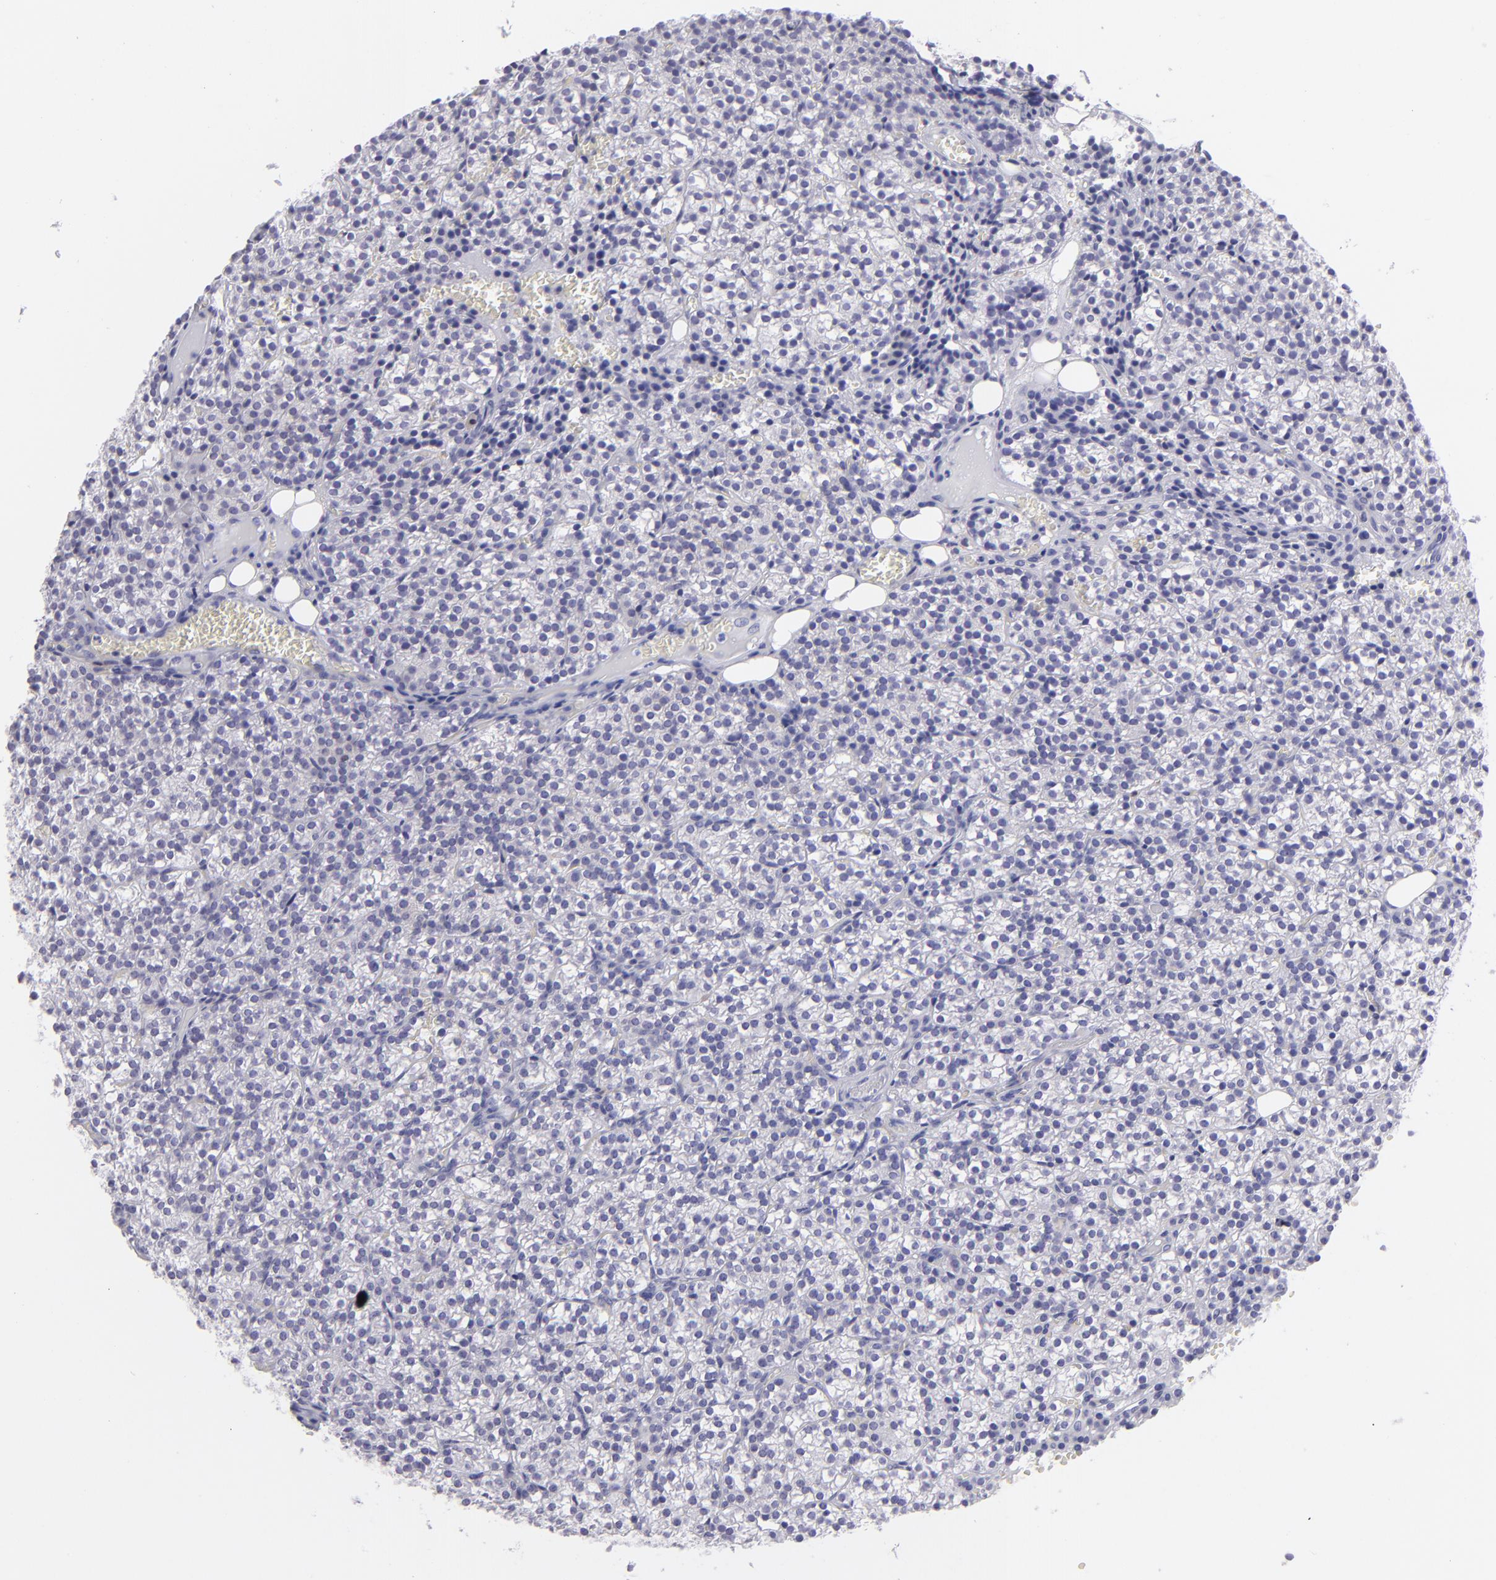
{"staining": {"intensity": "negative", "quantity": "none", "location": "none"}, "tissue": "parathyroid gland", "cell_type": "Glandular cells", "image_type": "normal", "snomed": [{"axis": "morphology", "description": "Normal tissue, NOS"}, {"axis": "topography", "description": "Parathyroid gland"}], "caption": "Protein analysis of benign parathyroid gland reveals no significant staining in glandular cells.", "gene": "MITF", "patient": {"sex": "female", "age": 17}}